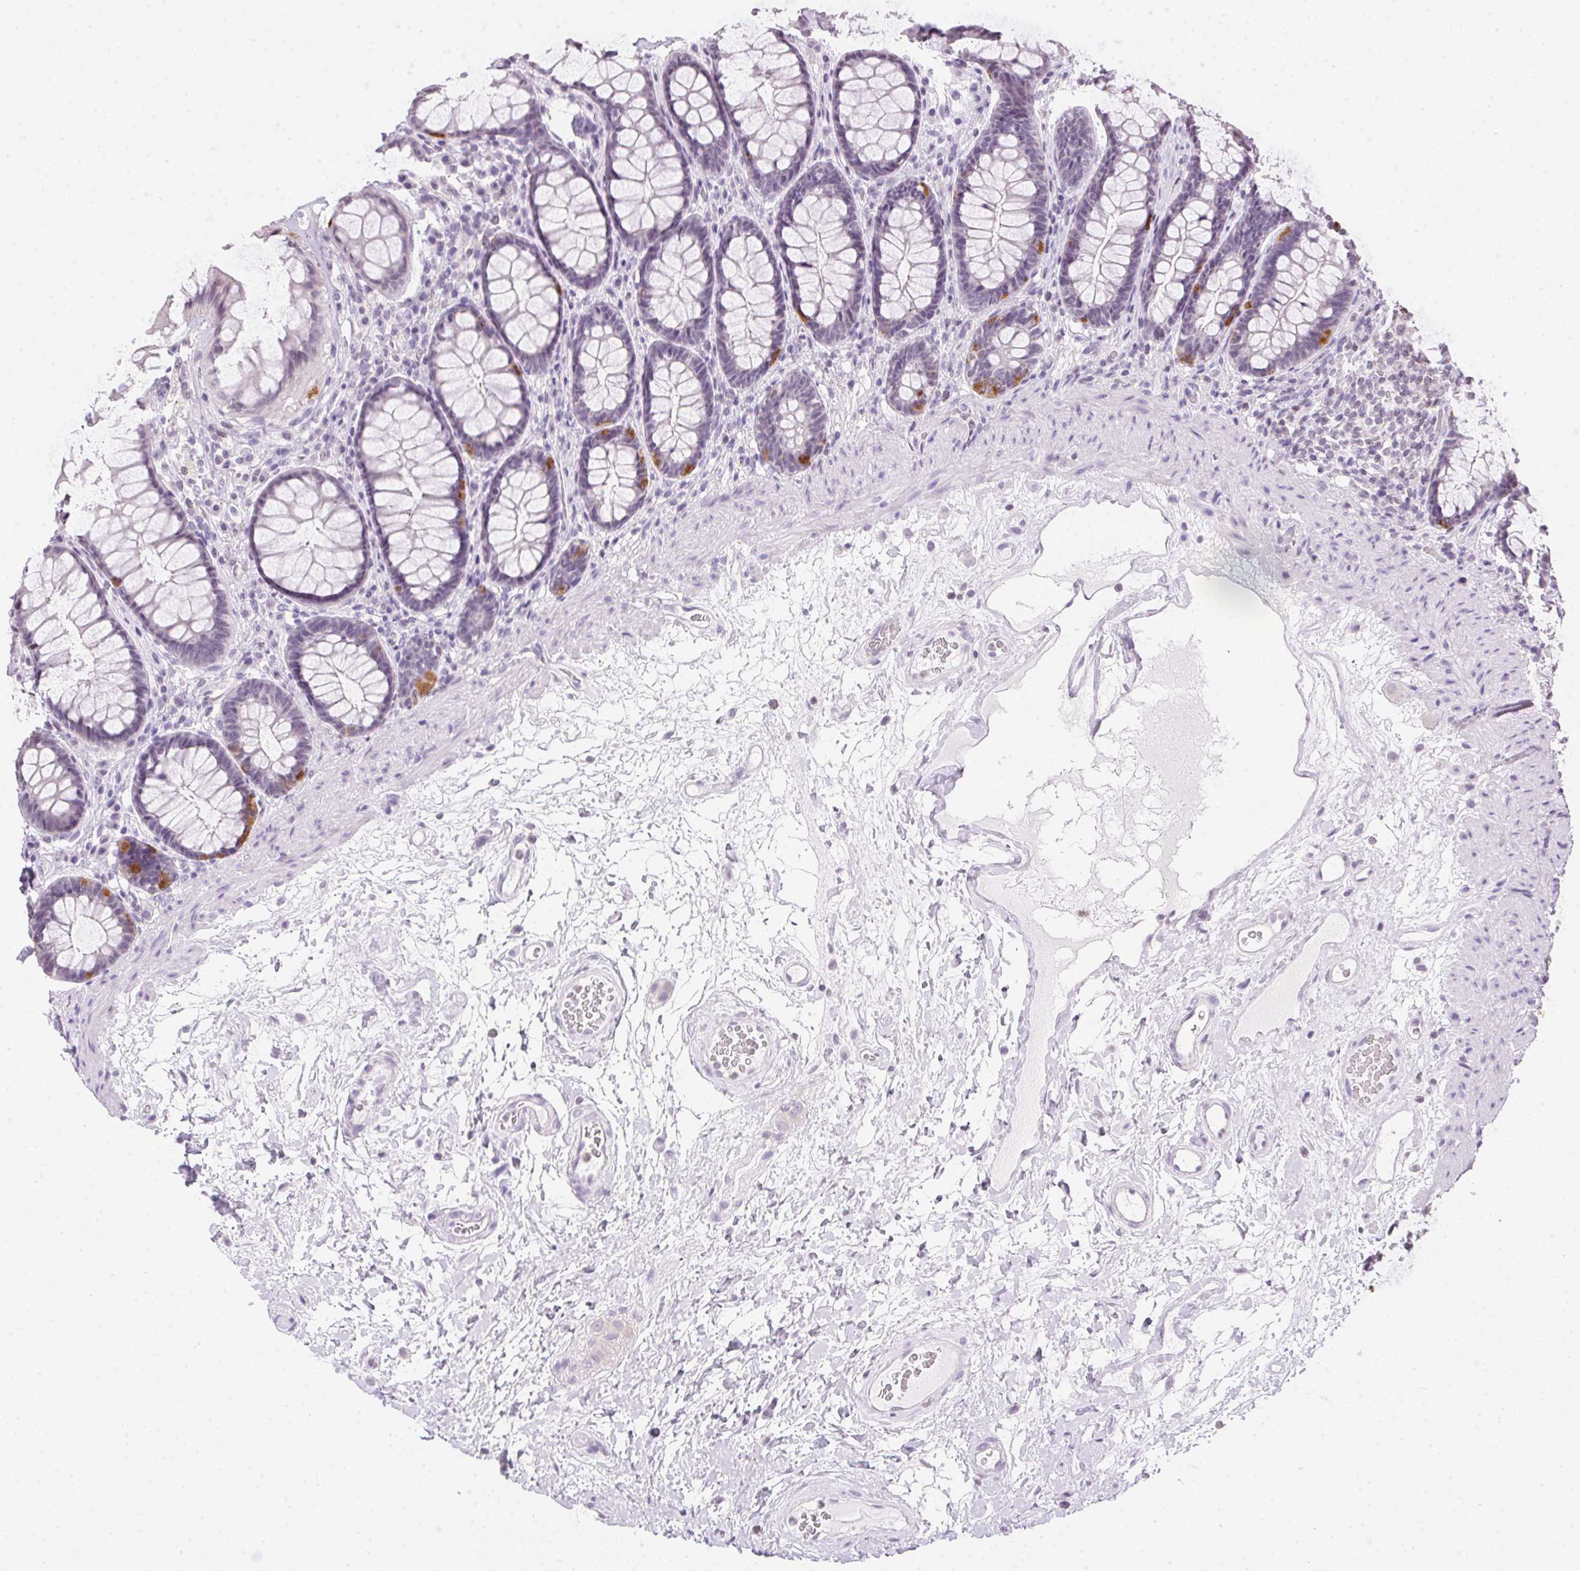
{"staining": {"intensity": "moderate", "quantity": "<25%", "location": "cytoplasmic/membranous"}, "tissue": "rectum", "cell_type": "Glandular cells", "image_type": "normal", "snomed": [{"axis": "morphology", "description": "Normal tissue, NOS"}, {"axis": "topography", "description": "Rectum"}], "caption": "A photomicrograph of rectum stained for a protein demonstrates moderate cytoplasmic/membranous brown staining in glandular cells.", "gene": "PRL", "patient": {"sex": "male", "age": 72}}